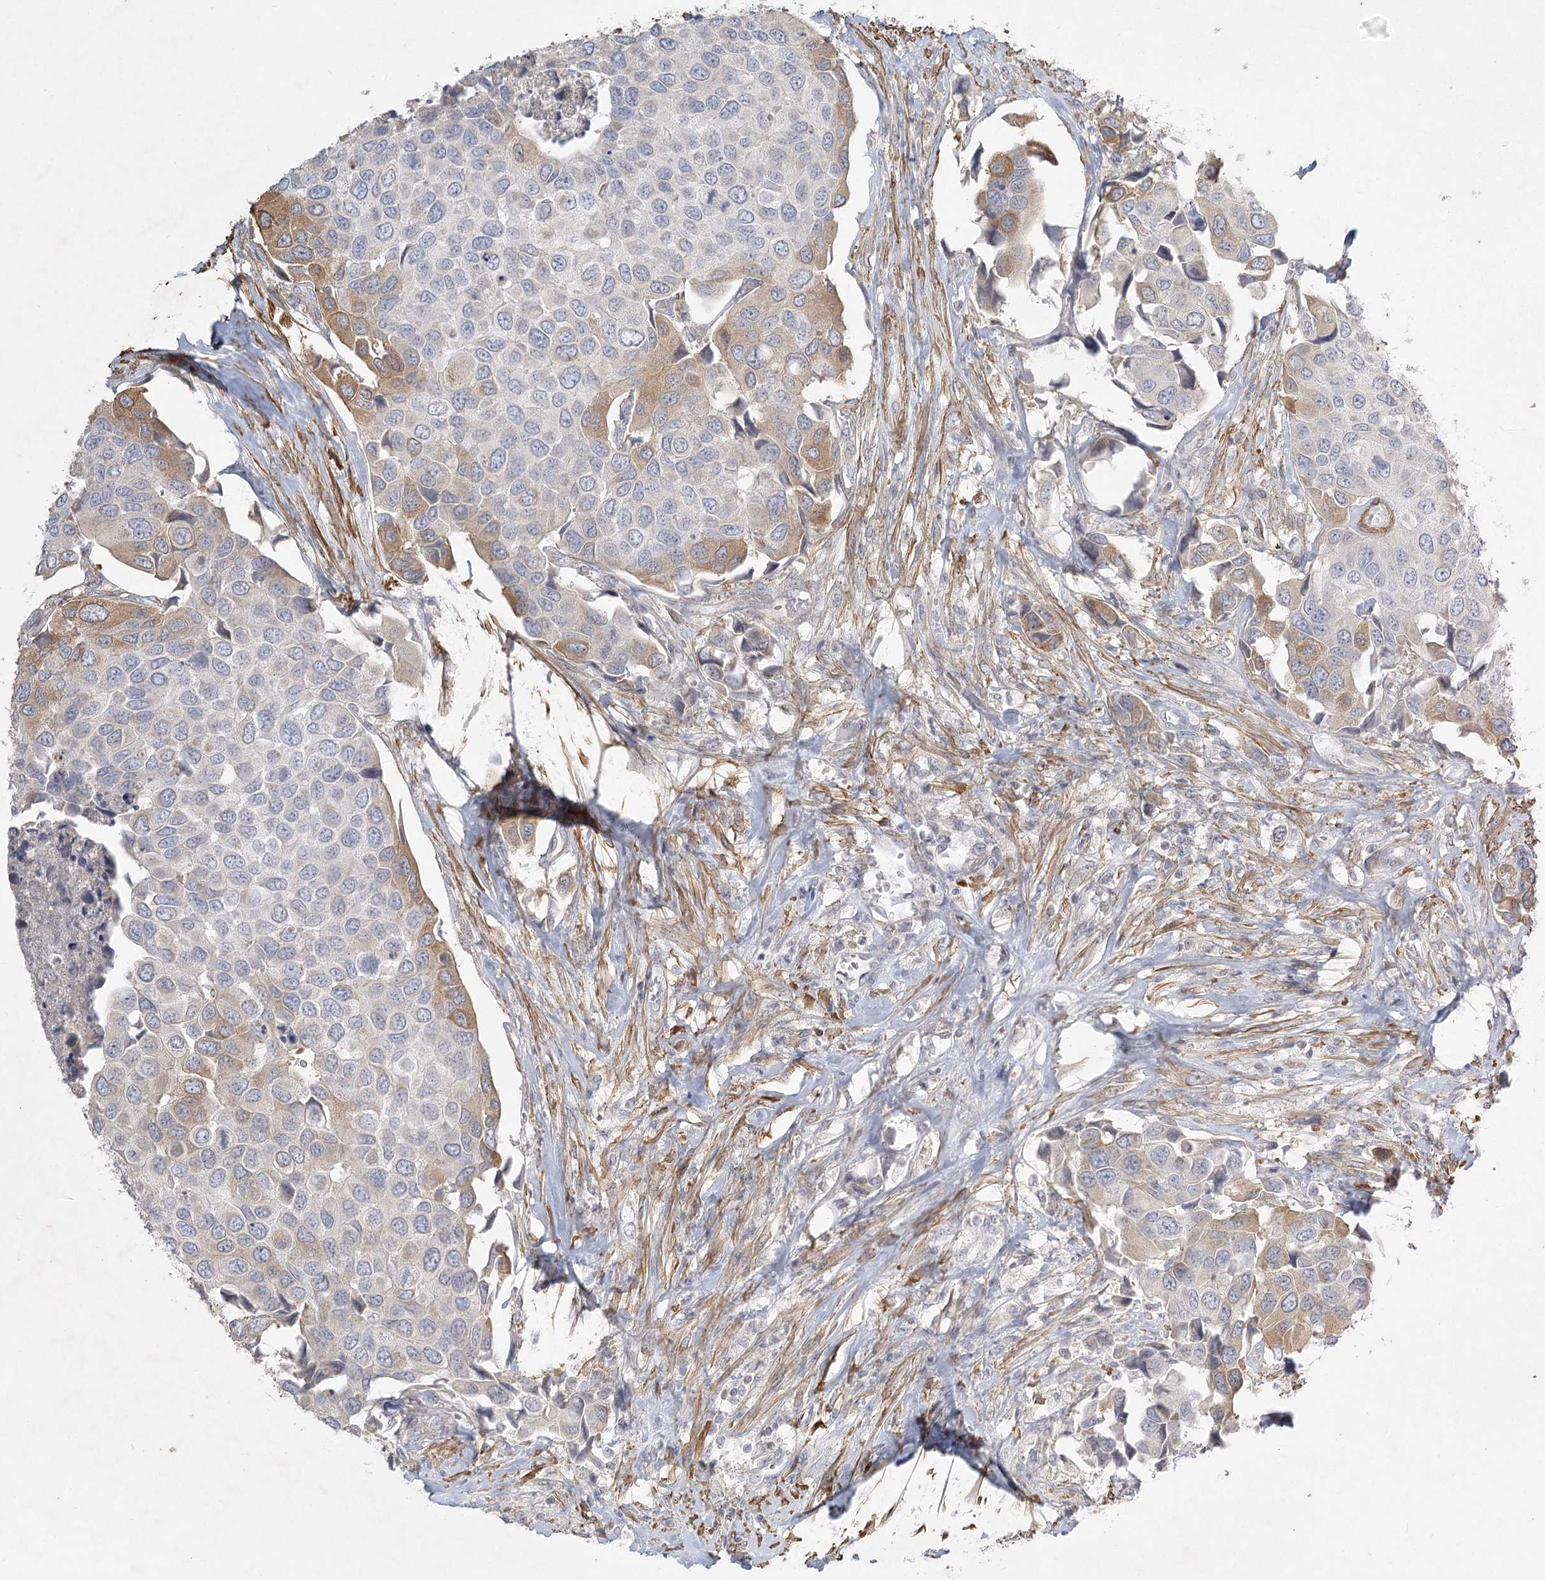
{"staining": {"intensity": "weak", "quantity": "25%-75%", "location": "cytoplasmic/membranous"}, "tissue": "urothelial cancer", "cell_type": "Tumor cells", "image_type": "cancer", "snomed": [{"axis": "morphology", "description": "Urothelial carcinoma, High grade"}, {"axis": "topography", "description": "Urinary bladder"}], "caption": "Urothelial cancer stained with DAB IHC demonstrates low levels of weak cytoplasmic/membranous expression in approximately 25%-75% of tumor cells. The protein of interest is stained brown, and the nuclei are stained in blue (DAB (3,3'-diaminobenzidine) IHC with brightfield microscopy, high magnification).", "gene": "INPP4B", "patient": {"sex": "male", "age": 74}}